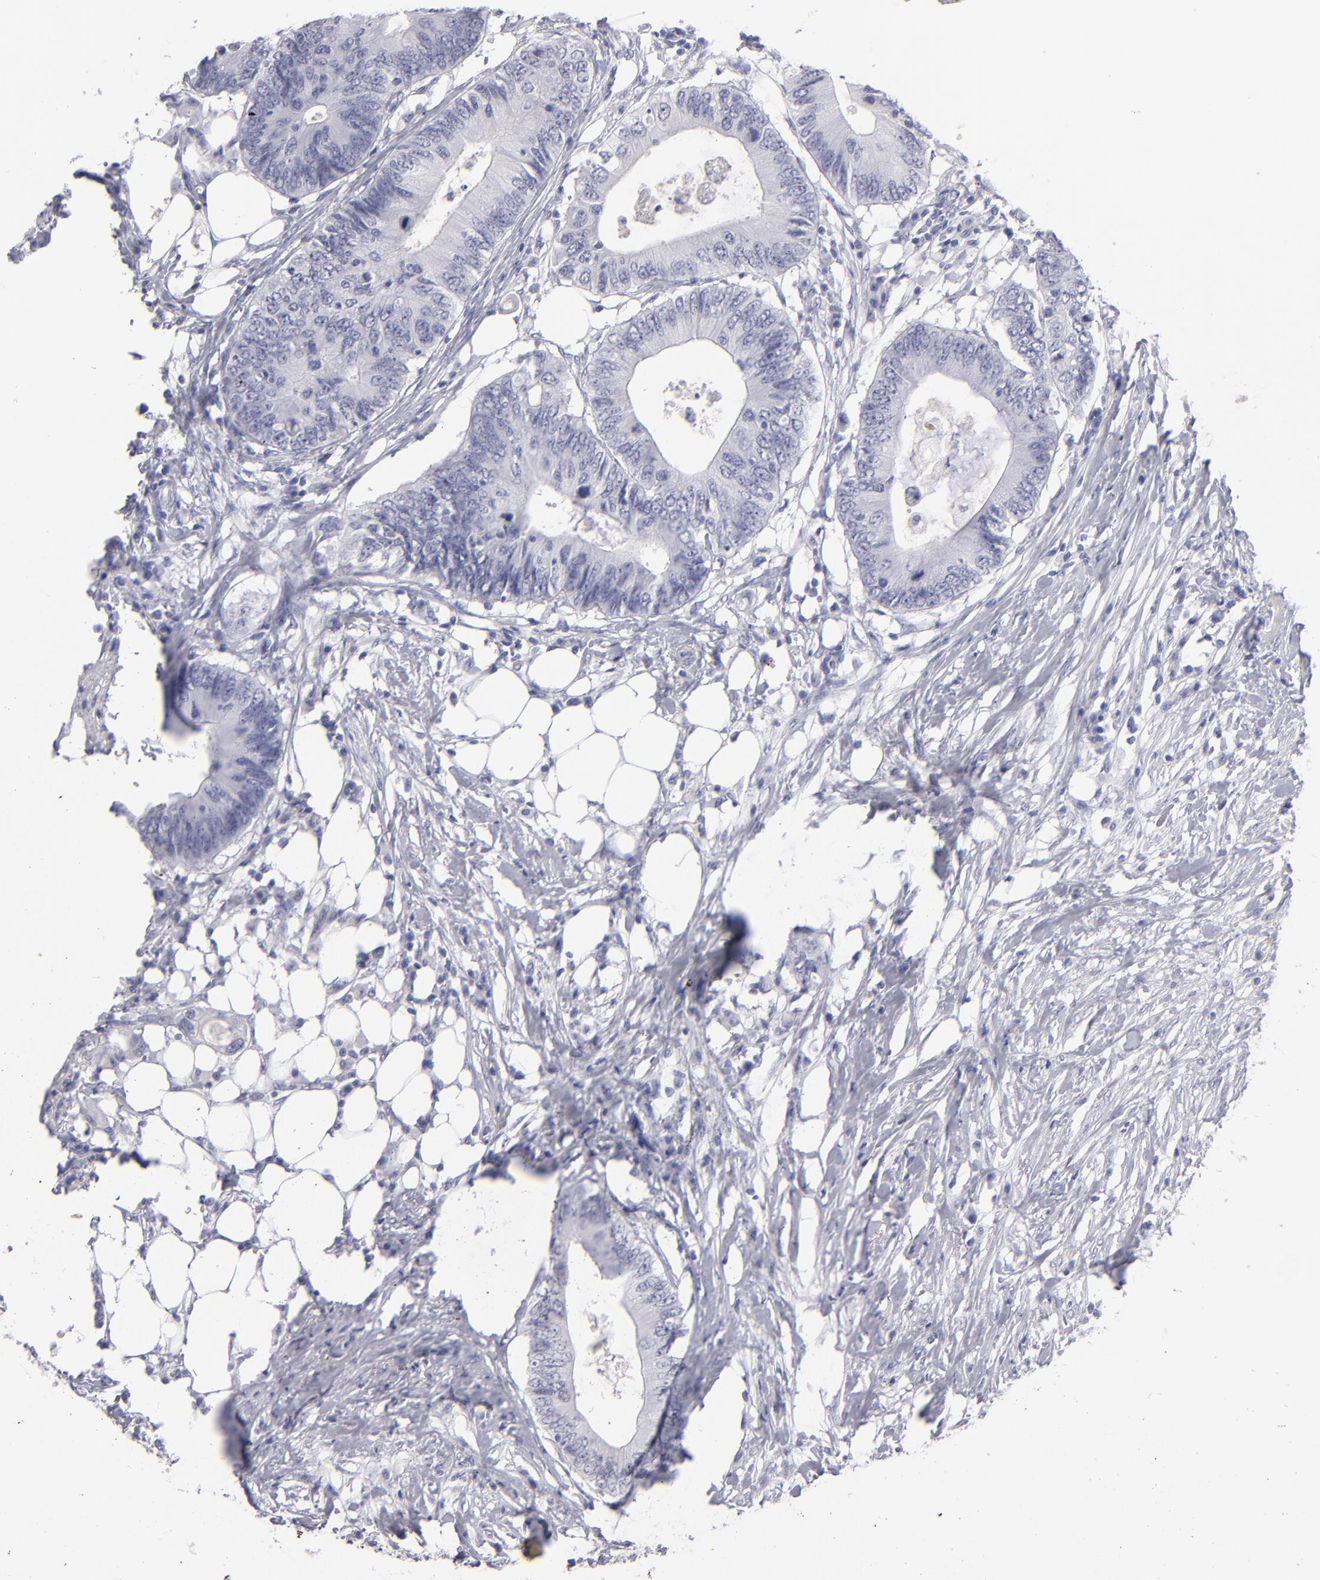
{"staining": {"intensity": "negative", "quantity": "none", "location": "none"}, "tissue": "colorectal cancer", "cell_type": "Tumor cells", "image_type": "cancer", "snomed": [{"axis": "morphology", "description": "Adenocarcinoma, NOS"}, {"axis": "topography", "description": "Colon"}], "caption": "Tumor cells are negative for brown protein staining in colorectal adenocarcinoma.", "gene": "ALDOB", "patient": {"sex": "male", "age": 71}}